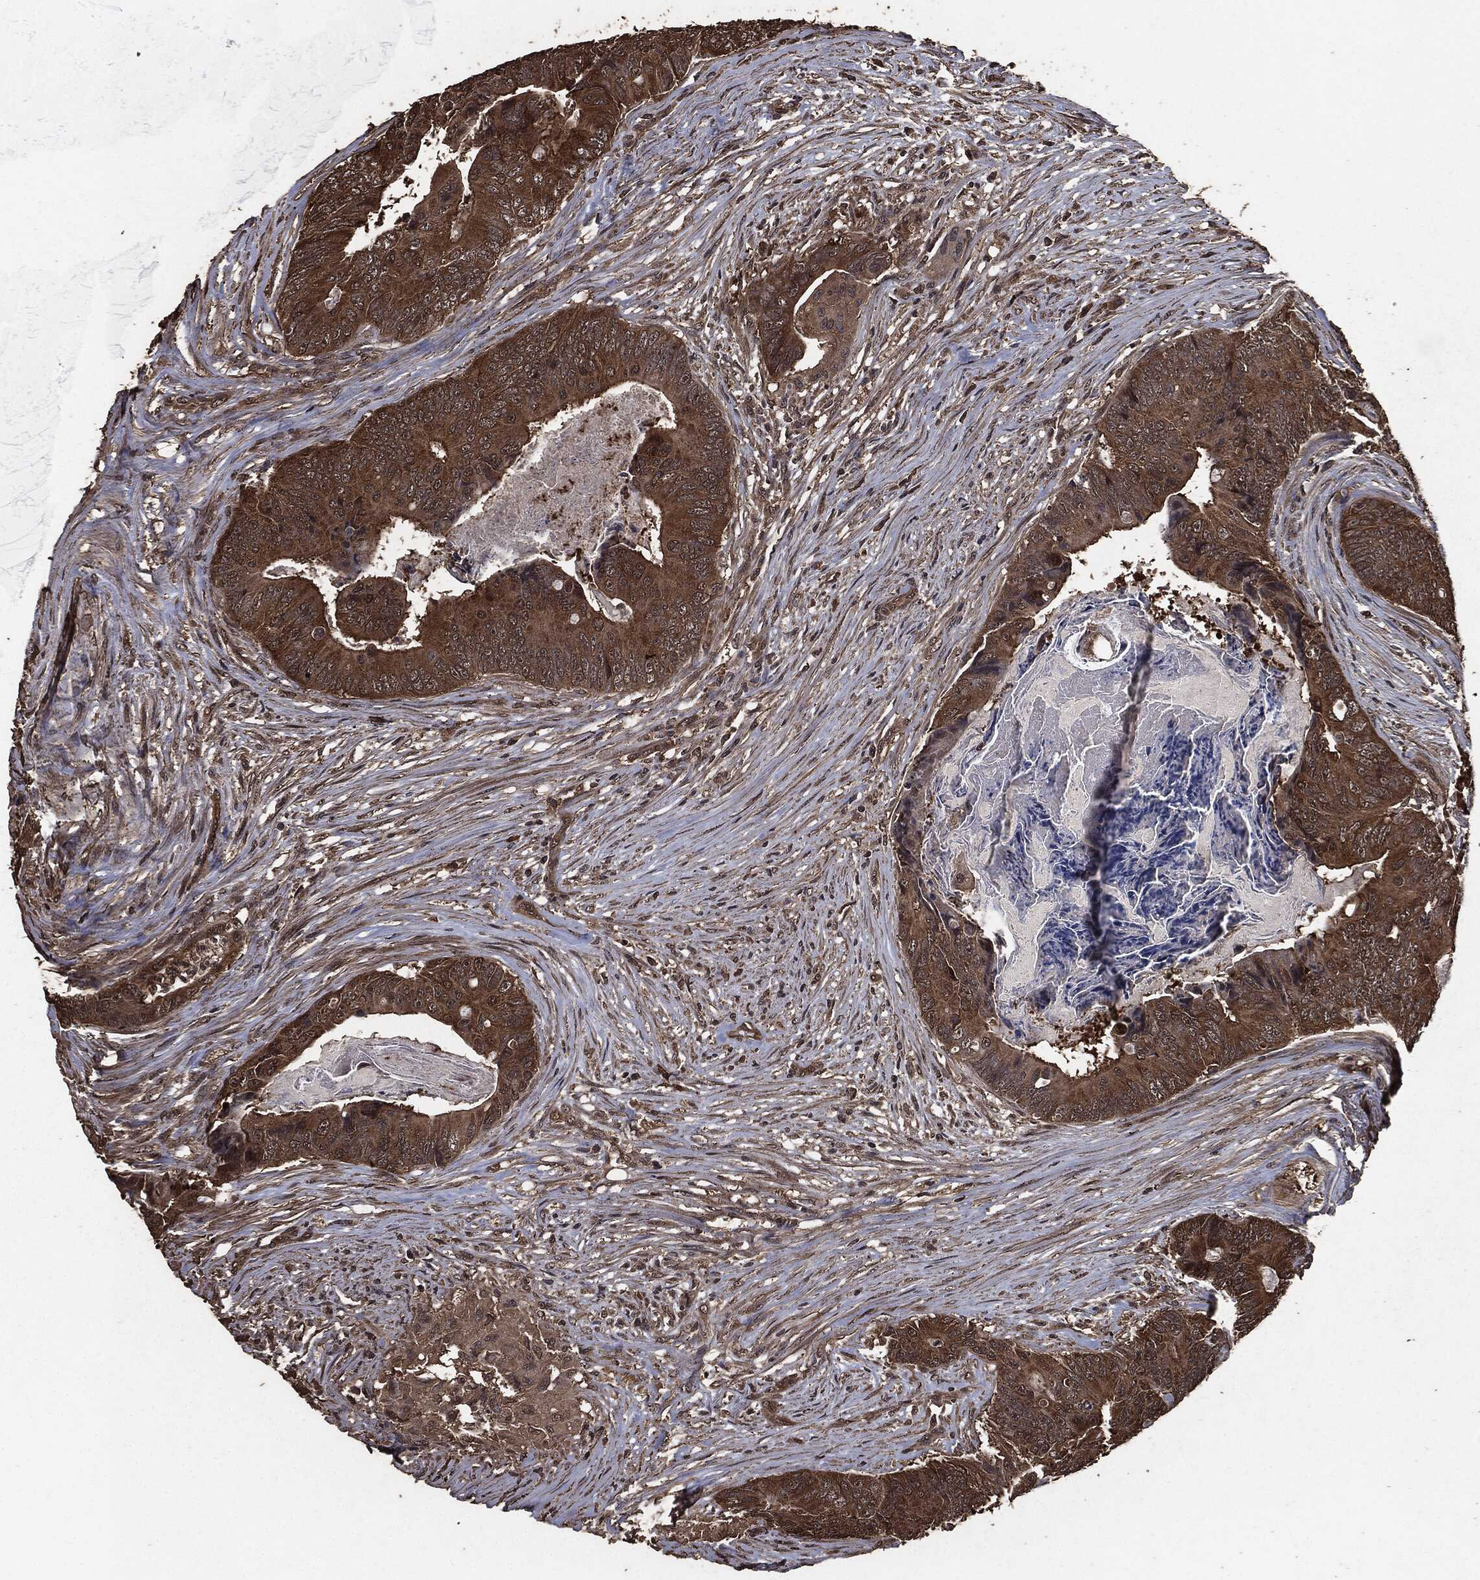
{"staining": {"intensity": "moderate", "quantity": ">75%", "location": "cytoplasmic/membranous"}, "tissue": "colorectal cancer", "cell_type": "Tumor cells", "image_type": "cancer", "snomed": [{"axis": "morphology", "description": "Adenocarcinoma, NOS"}, {"axis": "topography", "description": "Colon"}], "caption": "This micrograph exhibits colorectal adenocarcinoma stained with IHC to label a protein in brown. The cytoplasmic/membranous of tumor cells show moderate positivity for the protein. Nuclei are counter-stained blue.", "gene": "AKT1S1", "patient": {"sex": "male", "age": 84}}